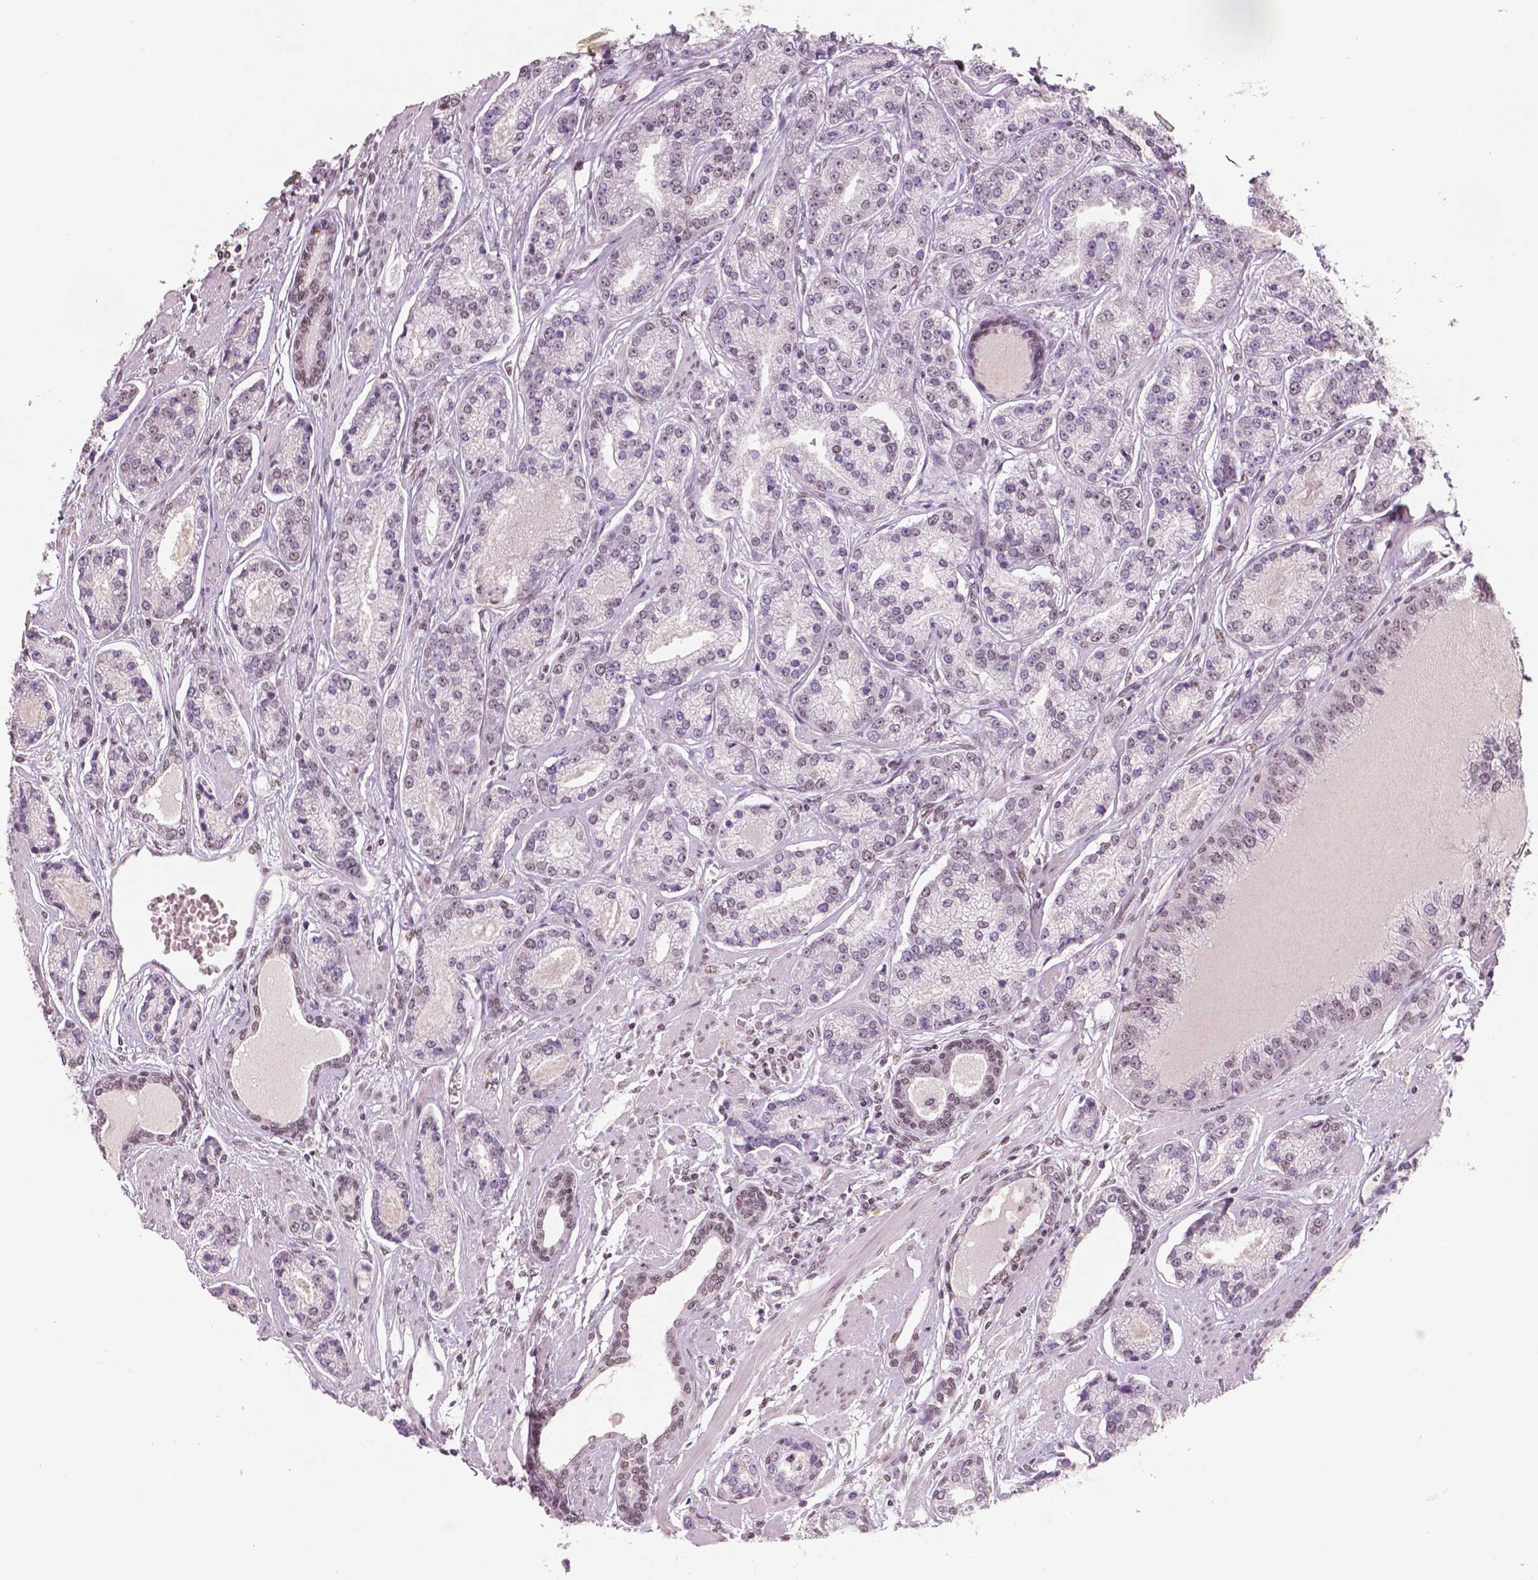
{"staining": {"intensity": "weak", "quantity": "<25%", "location": "nuclear"}, "tissue": "prostate cancer", "cell_type": "Tumor cells", "image_type": "cancer", "snomed": [{"axis": "morphology", "description": "Adenocarcinoma, NOS"}, {"axis": "topography", "description": "Prostate"}], "caption": "Protein analysis of adenocarcinoma (prostate) shows no significant positivity in tumor cells.", "gene": "BRD4", "patient": {"sex": "male", "age": 64}}